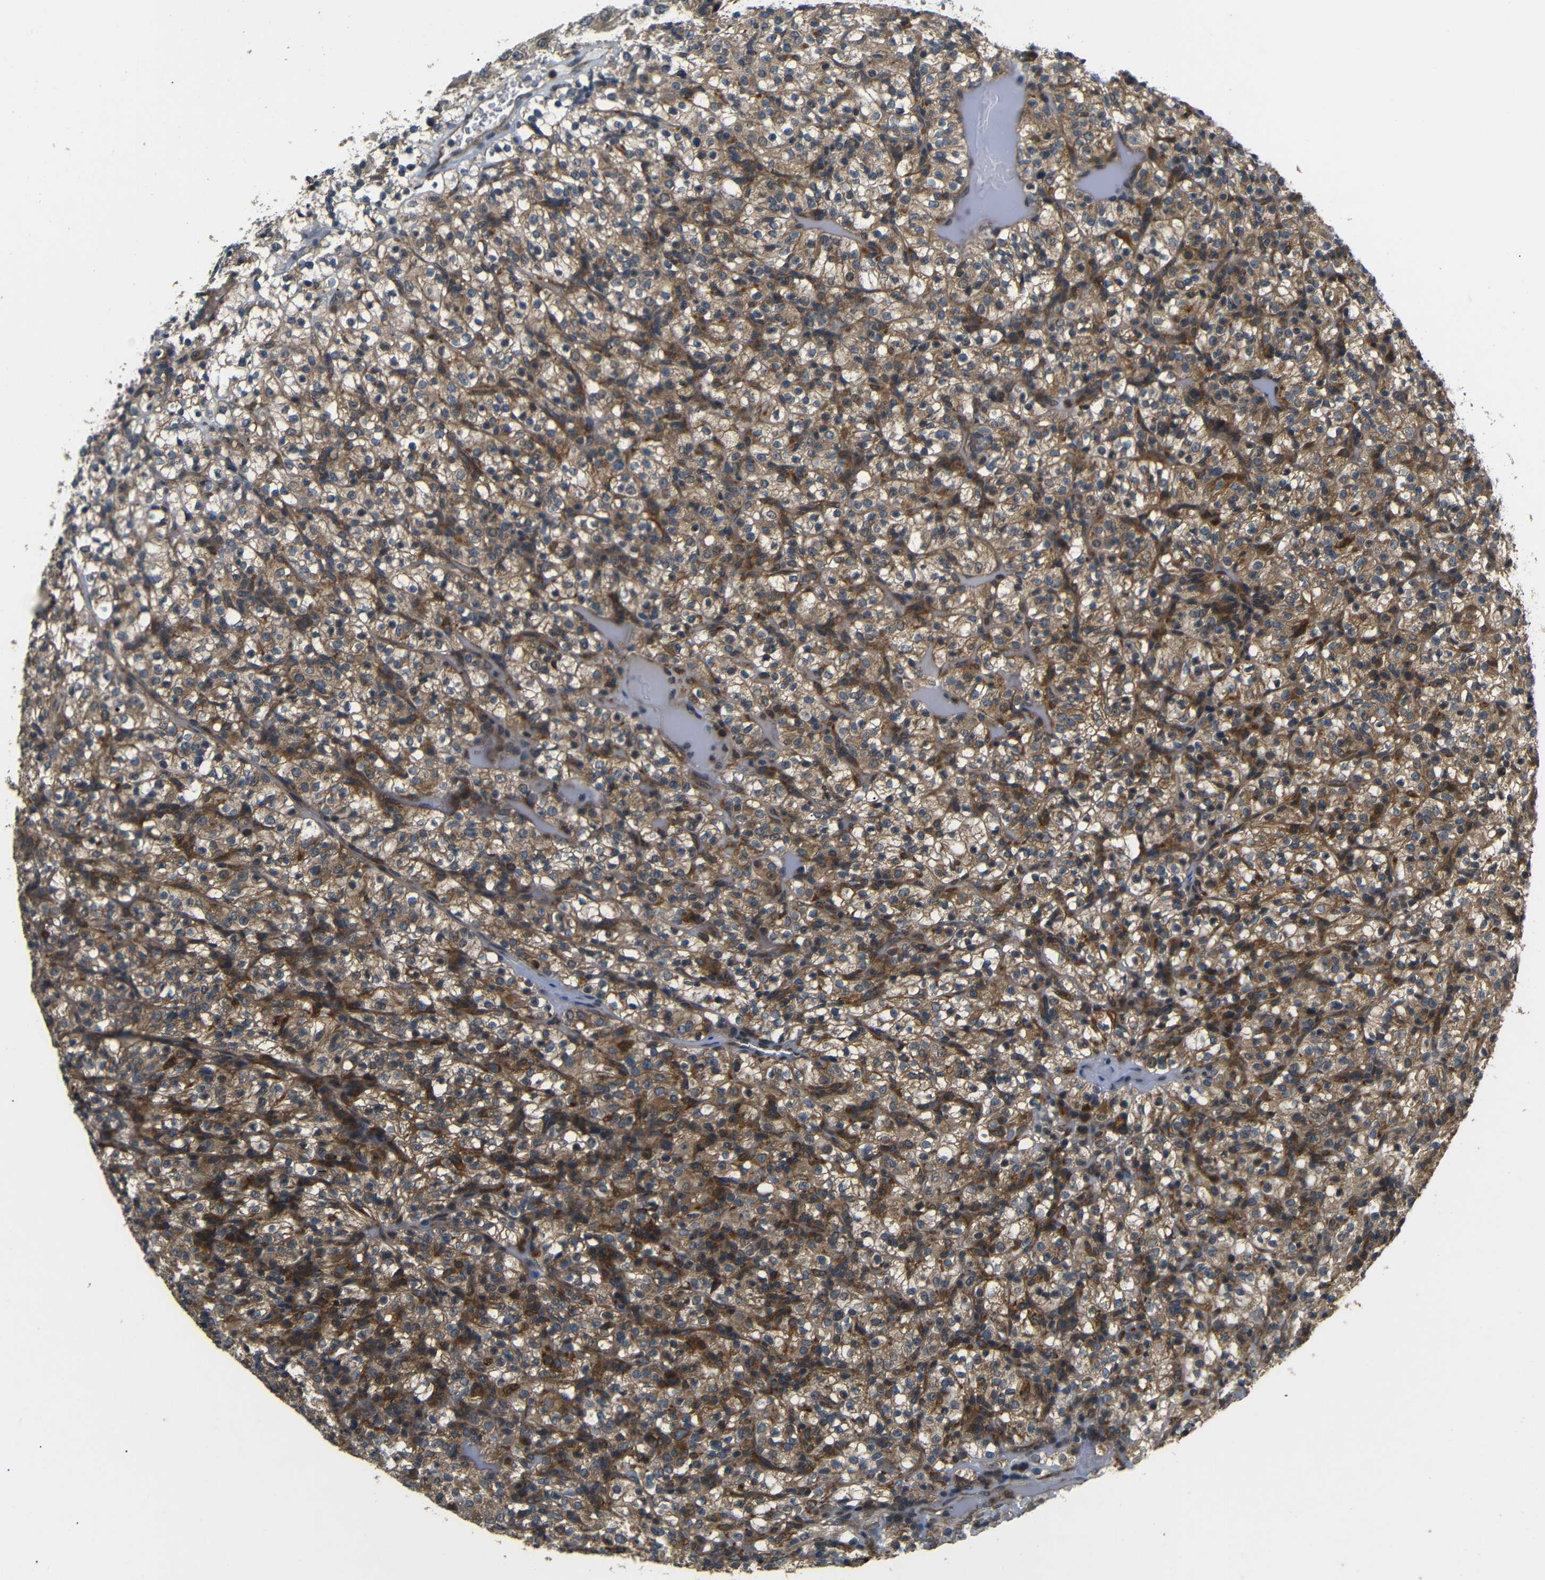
{"staining": {"intensity": "moderate", "quantity": ">75%", "location": "cytoplasmic/membranous"}, "tissue": "renal cancer", "cell_type": "Tumor cells", "image_type": "cancer", "snomed": [{"axis": "morphology", "description": "Normal tissue, NOS"}, {"axis": "morphology", "description": "Adenocarcinoma, NOS"}, {"axis": "topography", "description": "Kidney"}], "caption": "Brown immunohistochemical staining in adenocarcinoma (renal) demonstrates moderate cytoplasmic/membranous positivity in about >75% of tumor cells. (DAB (3,3'-diaminobenzidine) IHC, brown staining for protein, blue staining for nuclei).", "gene": "EPHB2", "patient": {"sex": "female", "age": 72}}